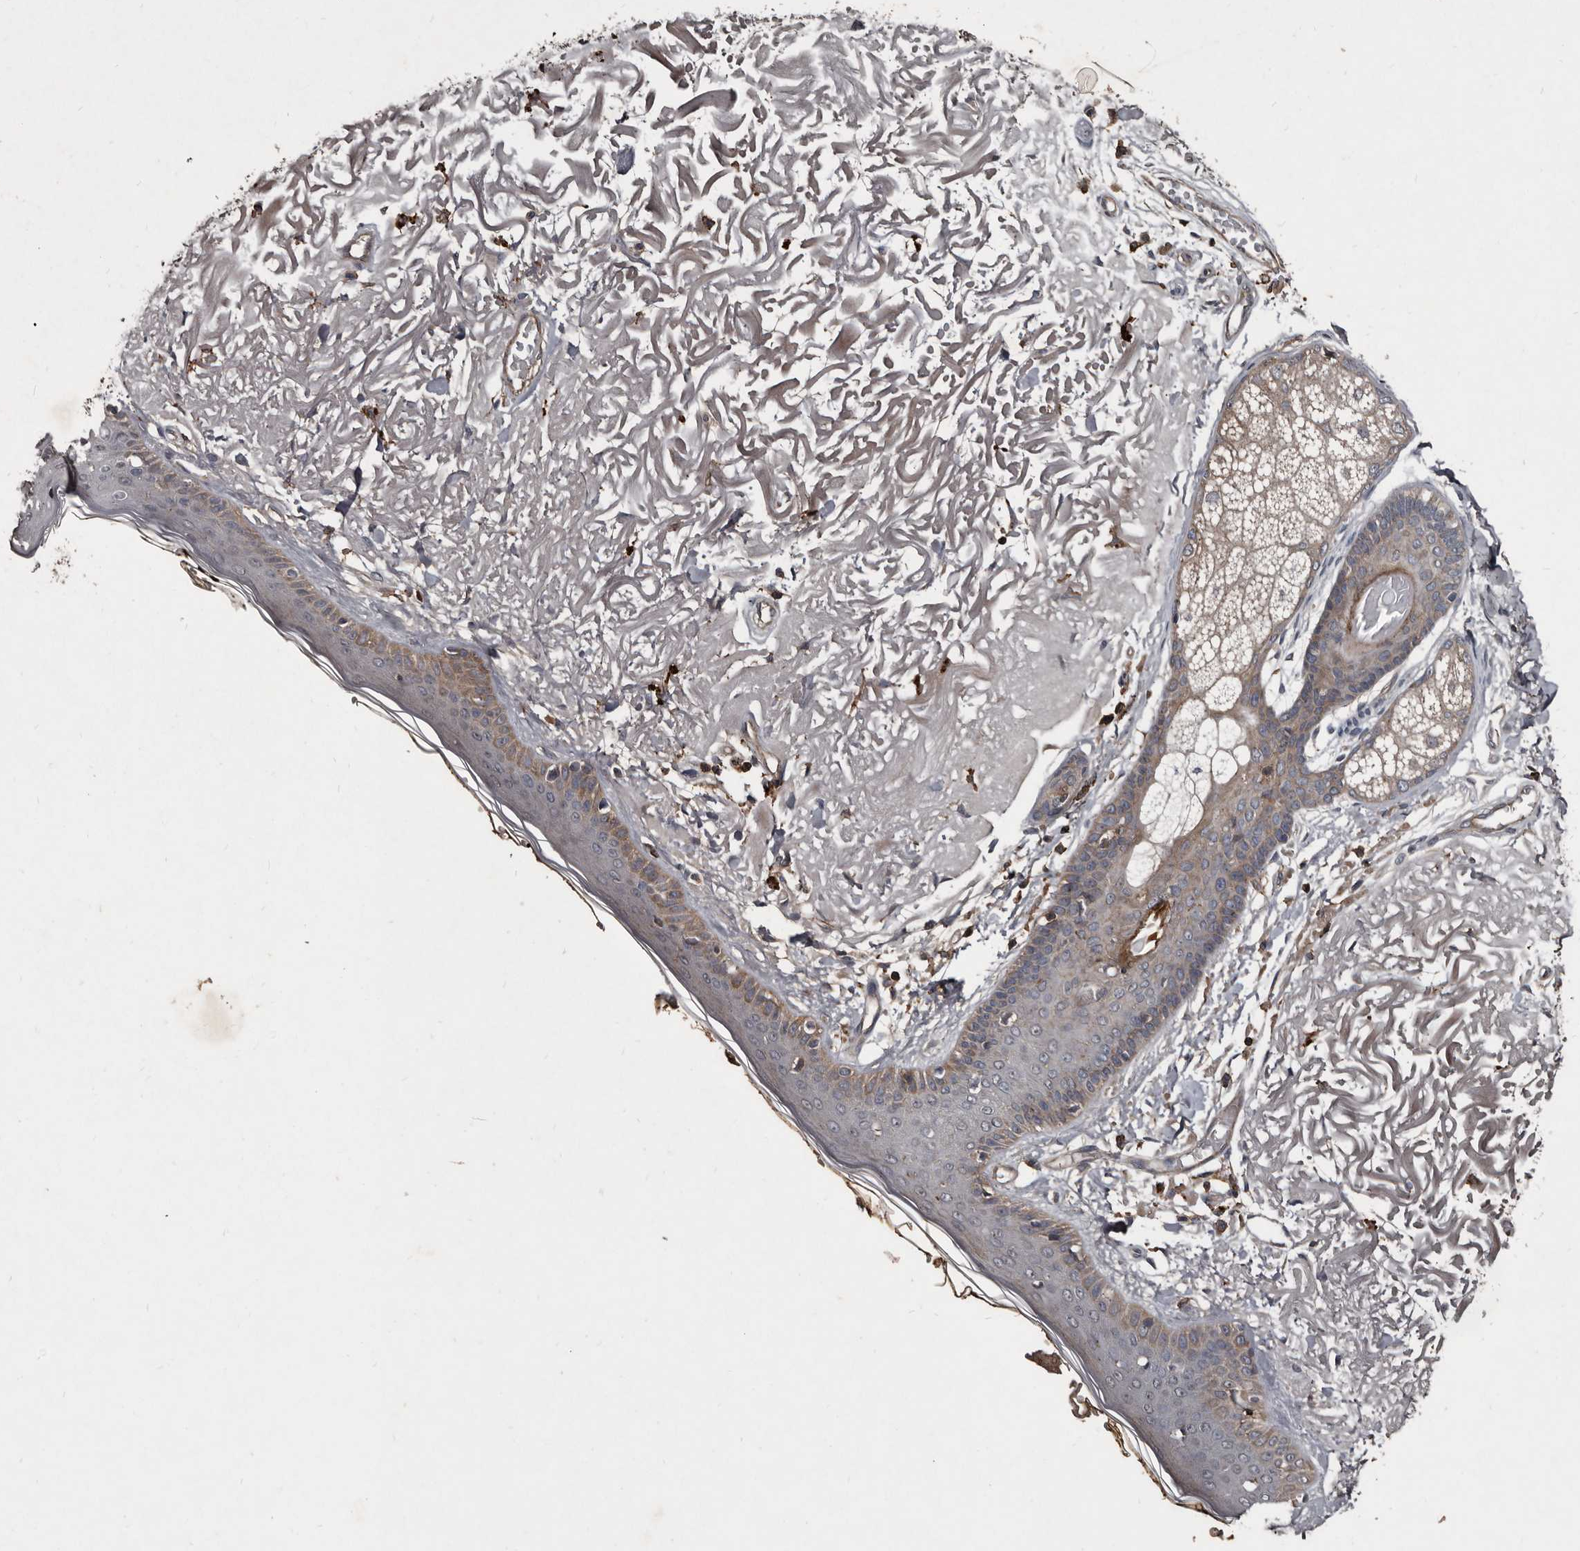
{"staining": {"intensity": "negative", "quantity": "none", "location": "none"}, "tissue": "skin", "cell_type": "Fibroblasts", "image_type": "normal", "snomed": [{"axis": "morphology", "description": "Normal tissue, NOS"}, {"axis": "topography", "description": "Skin"}, {"axis": "topography", "description": "Skeletal muscle"}], "caption": "This is a histopathology image of immunohistochemistry staining of benign skin, which shows no expression in fibroblasts. The staining is performed using DAB brown chromogen with nuclei counter-stained in using hematoxylin.", "gene": "GREB1", "patient": {"sex": "male", "age": 83}}